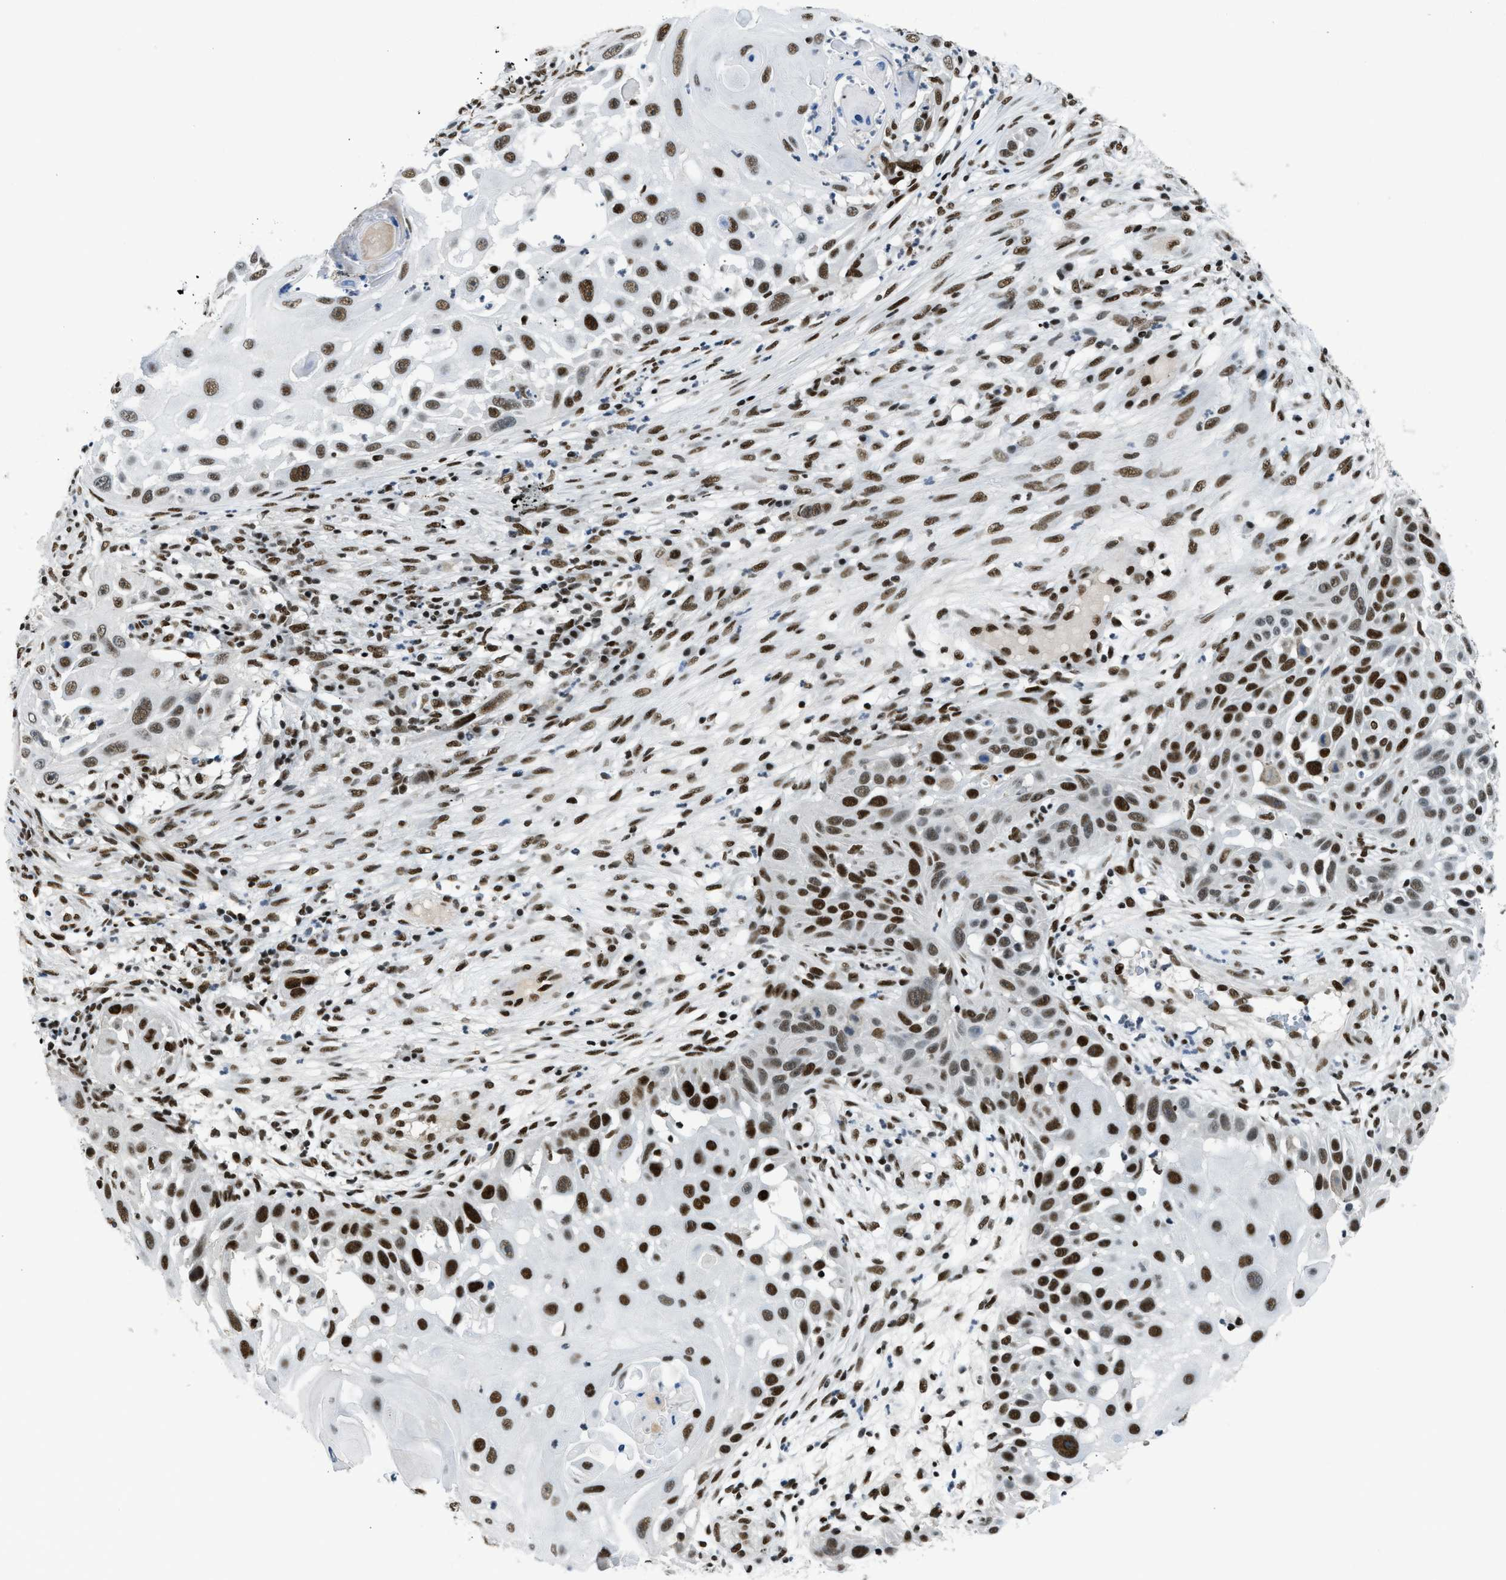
{"staining": {"intensity": "strong", "quantity": ">75%", "location": "nuclear"}, "tissue": "skin cancer", "cell_type": "Tumor cells", "image_type": "cancer", "snomed": [{"axis": "morphology", "description": "Squamous cell carcinoma, NOS"}, {"axis": "topography", "description": "Skin"}], "caption": "Immunohistochemistry (IHC) of human skin cancer exhibits high levels of strong nuclear expression in about >75% of tumor cells.", "gene": "SCAF4", "patient": {"sex": "female", "age": 44}}